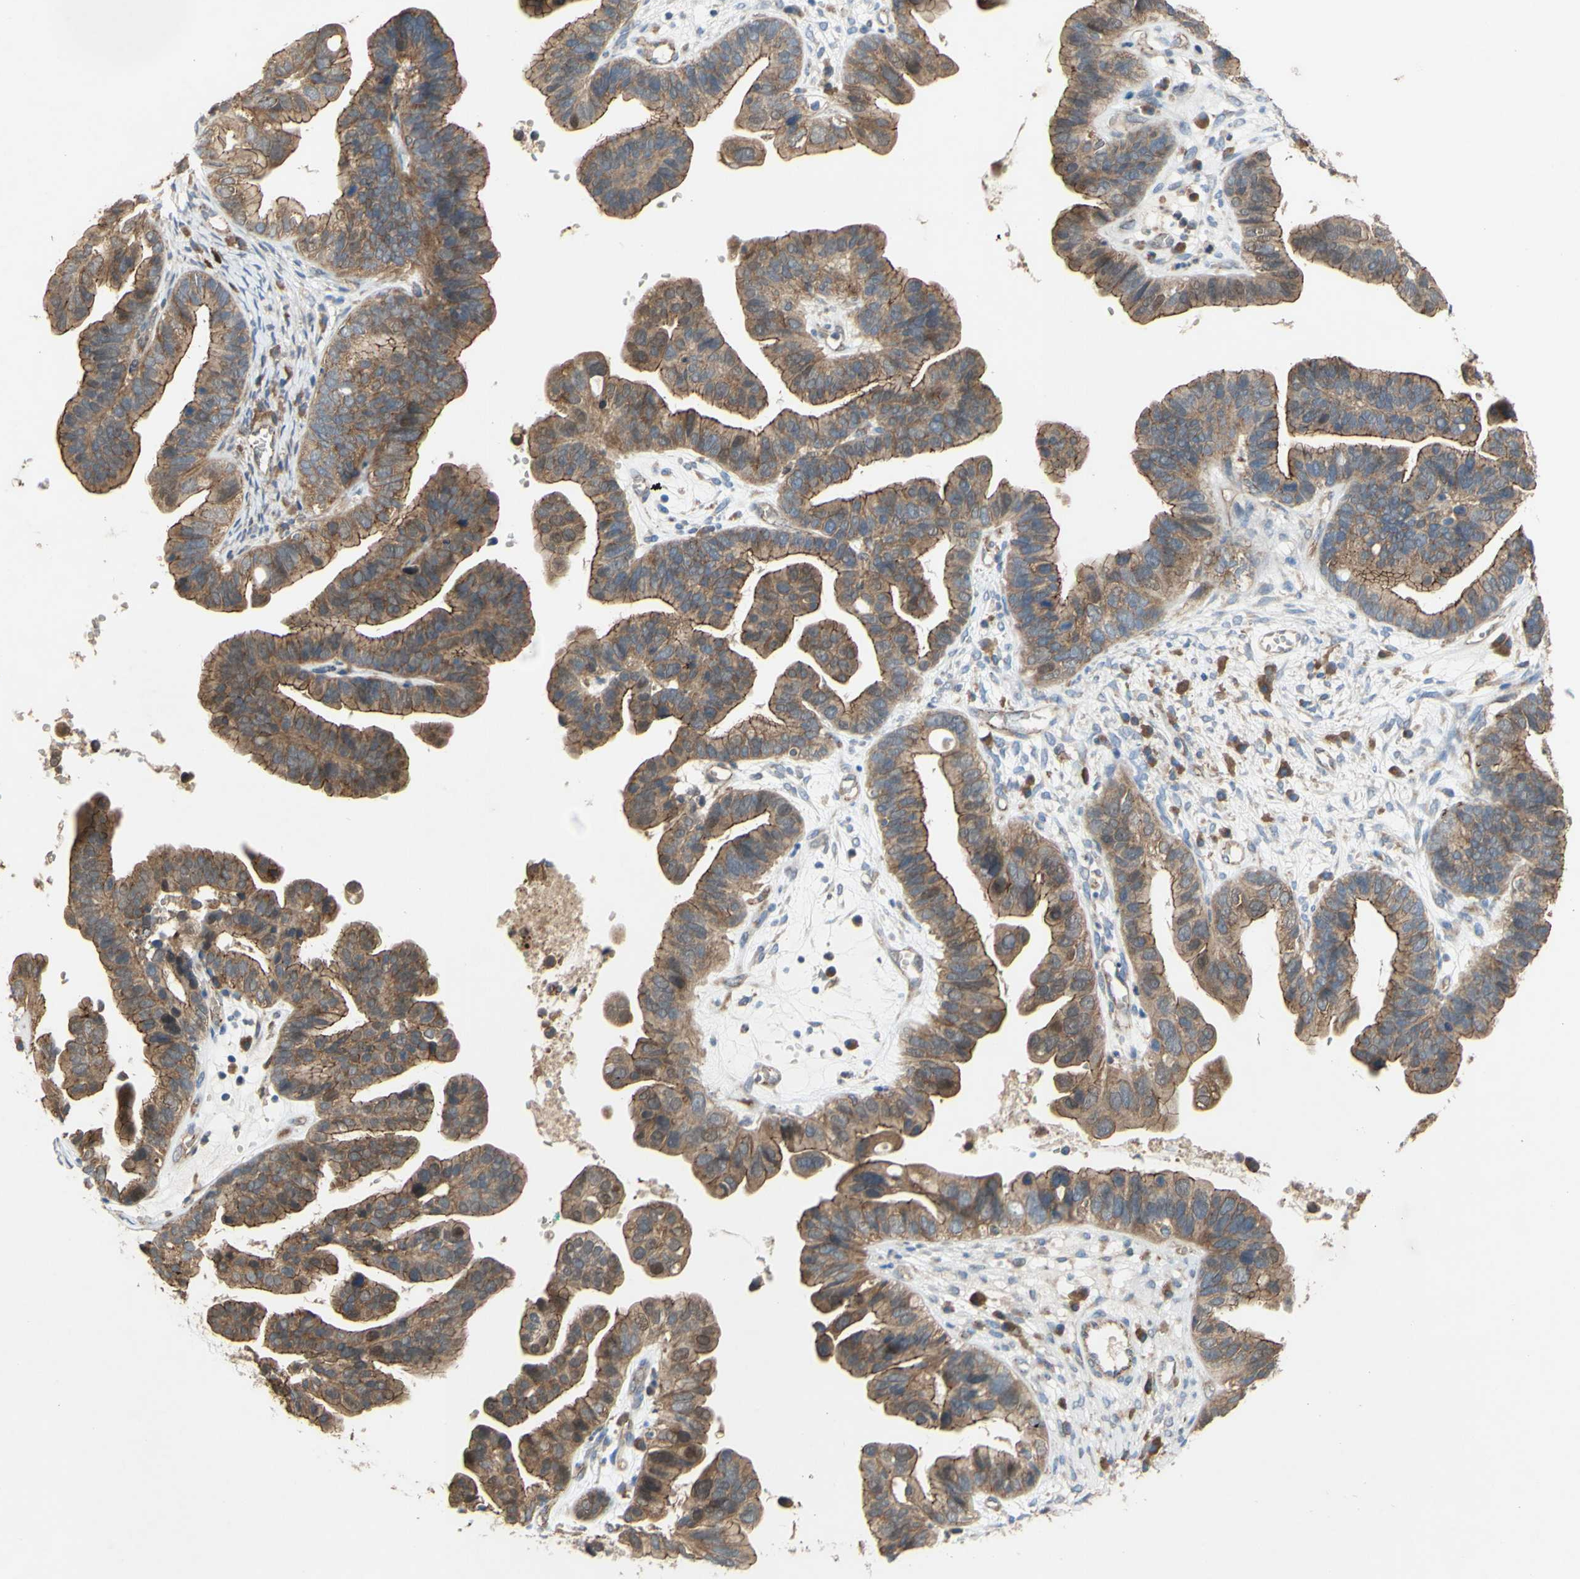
{"staining": {"intensity": "moderate", "quantity": ">75%", "location": "cytoplasmic/membranous,nuclear"}, "tissue": "ovarian cancer", "cell_type": "Tumor cells", "image_type": "cancer", "snomed": [{"axis": "morphology", "description": "Cystadenocarcinoma, serous, NOS"}, {"axis": "topography", "description": "Ovary"}], "caption": "Immunohistochemistry (IHC) of ovarian cancer (serous cystadenocarcinoma) shows medium levels of moderate cytoplasmic/membranous and nuclear staining in approximately >75% of tumor cells. (Stains: DAB (3,3'-diaminobenzidine) in brown, nuclei in blue, Microscopy: brightfield microscopy at high magnification).", "gene": "PDGFB", "patient": {"sex": "female", "age": 56}}